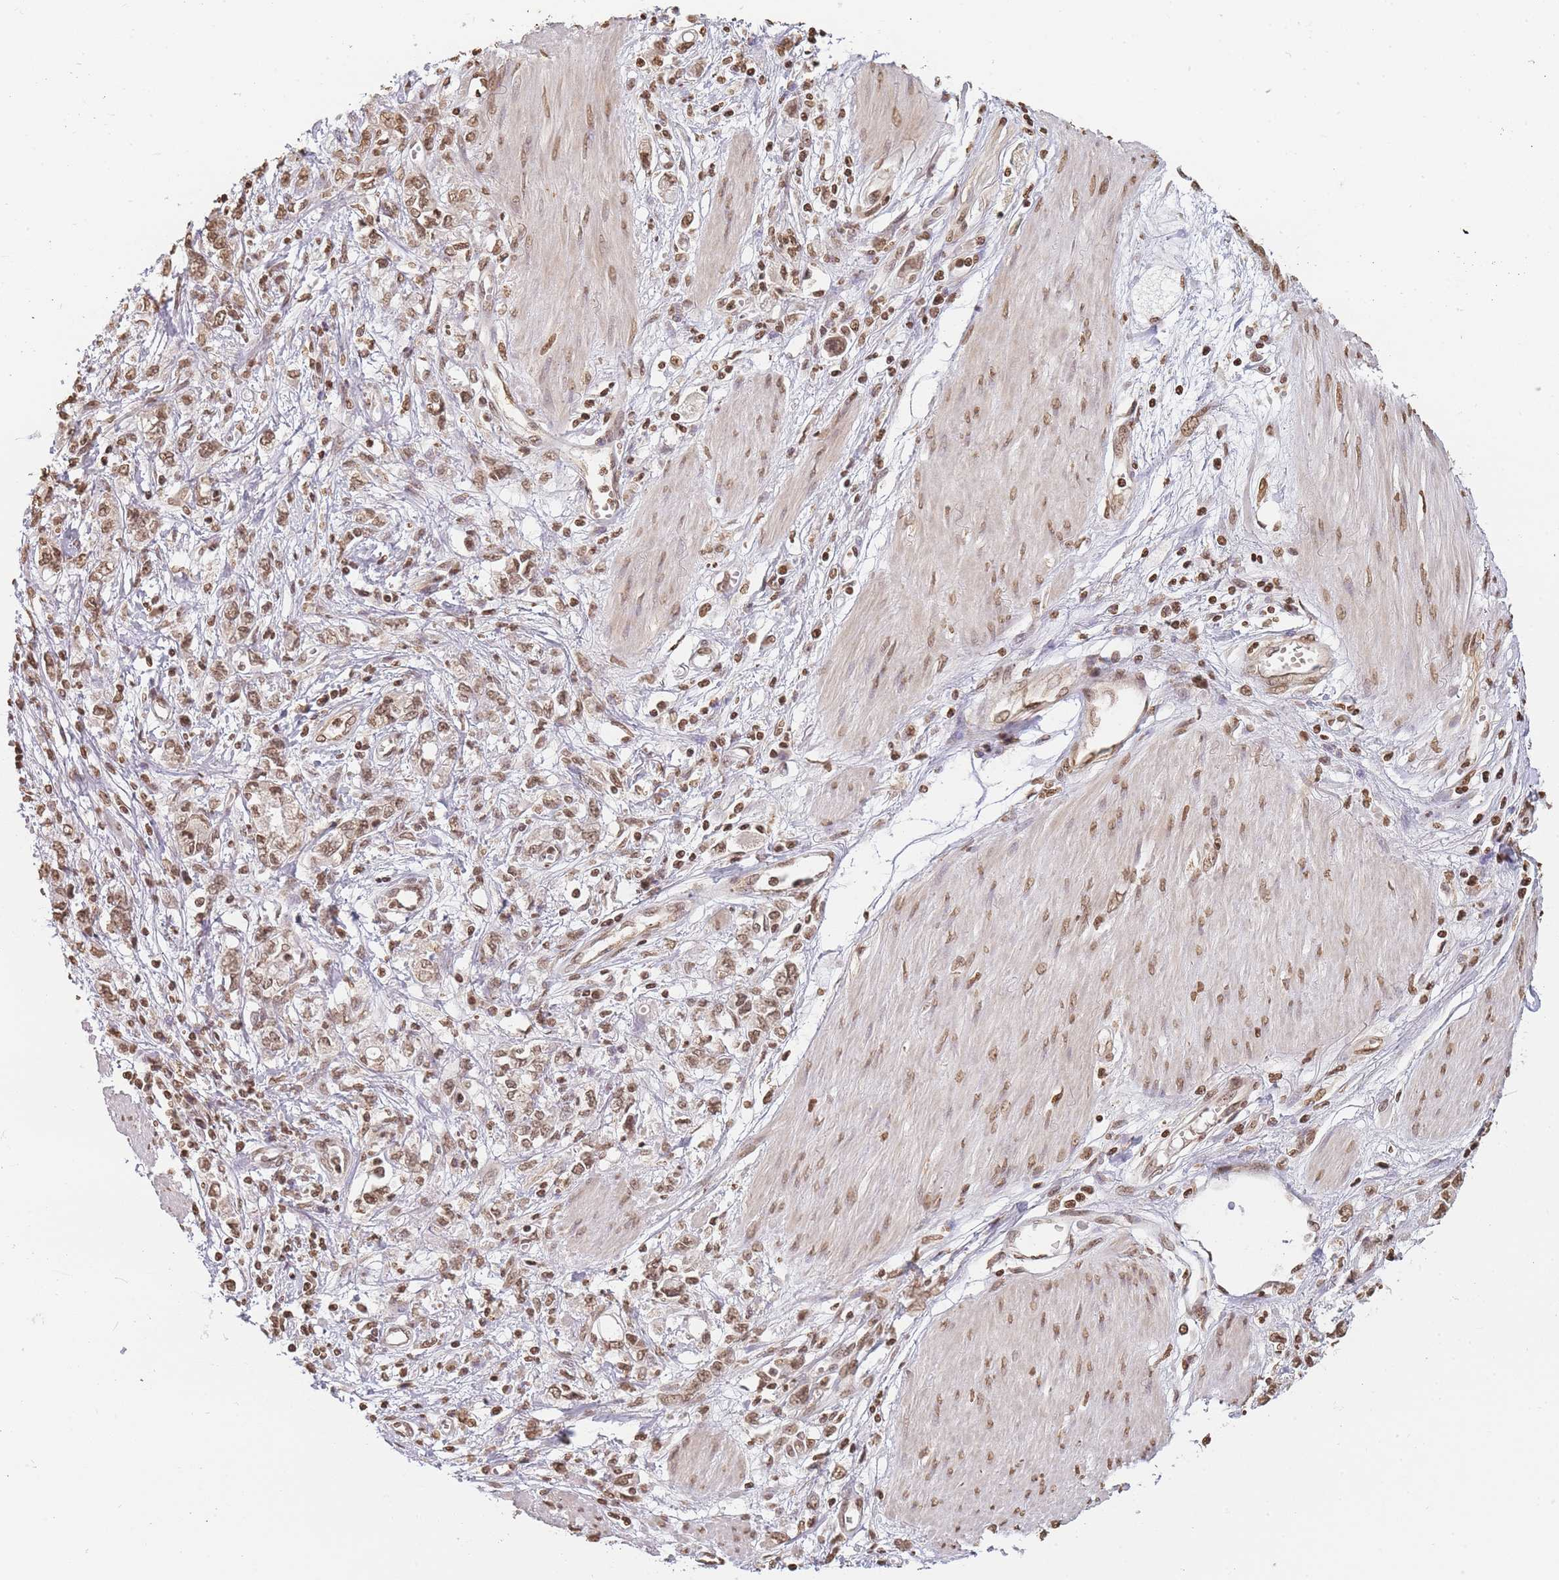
{"staining": {"intensity": "moderate", "quantity": ">75%", "location": "nuclear"}, "tissue": "stomach cancer", "cell_type": "Tumor cells", "image_type": "cancer", "snomed": [{"axis": "morphology", "description": "Adenocarcinoma, NOS"}, {"axis": "topography", "description": "Stomach"}], "caption": "Adenocarcinoma (stomach) was stained to show a protein in brown. There is medium levels of moderate nuclear staining in approximately >75% of tumor cells. (DAB IHC with brightfield microscopy, high magnification).", "gene": "WWTR1", "patient": {"sex": "female", "age": 76}}